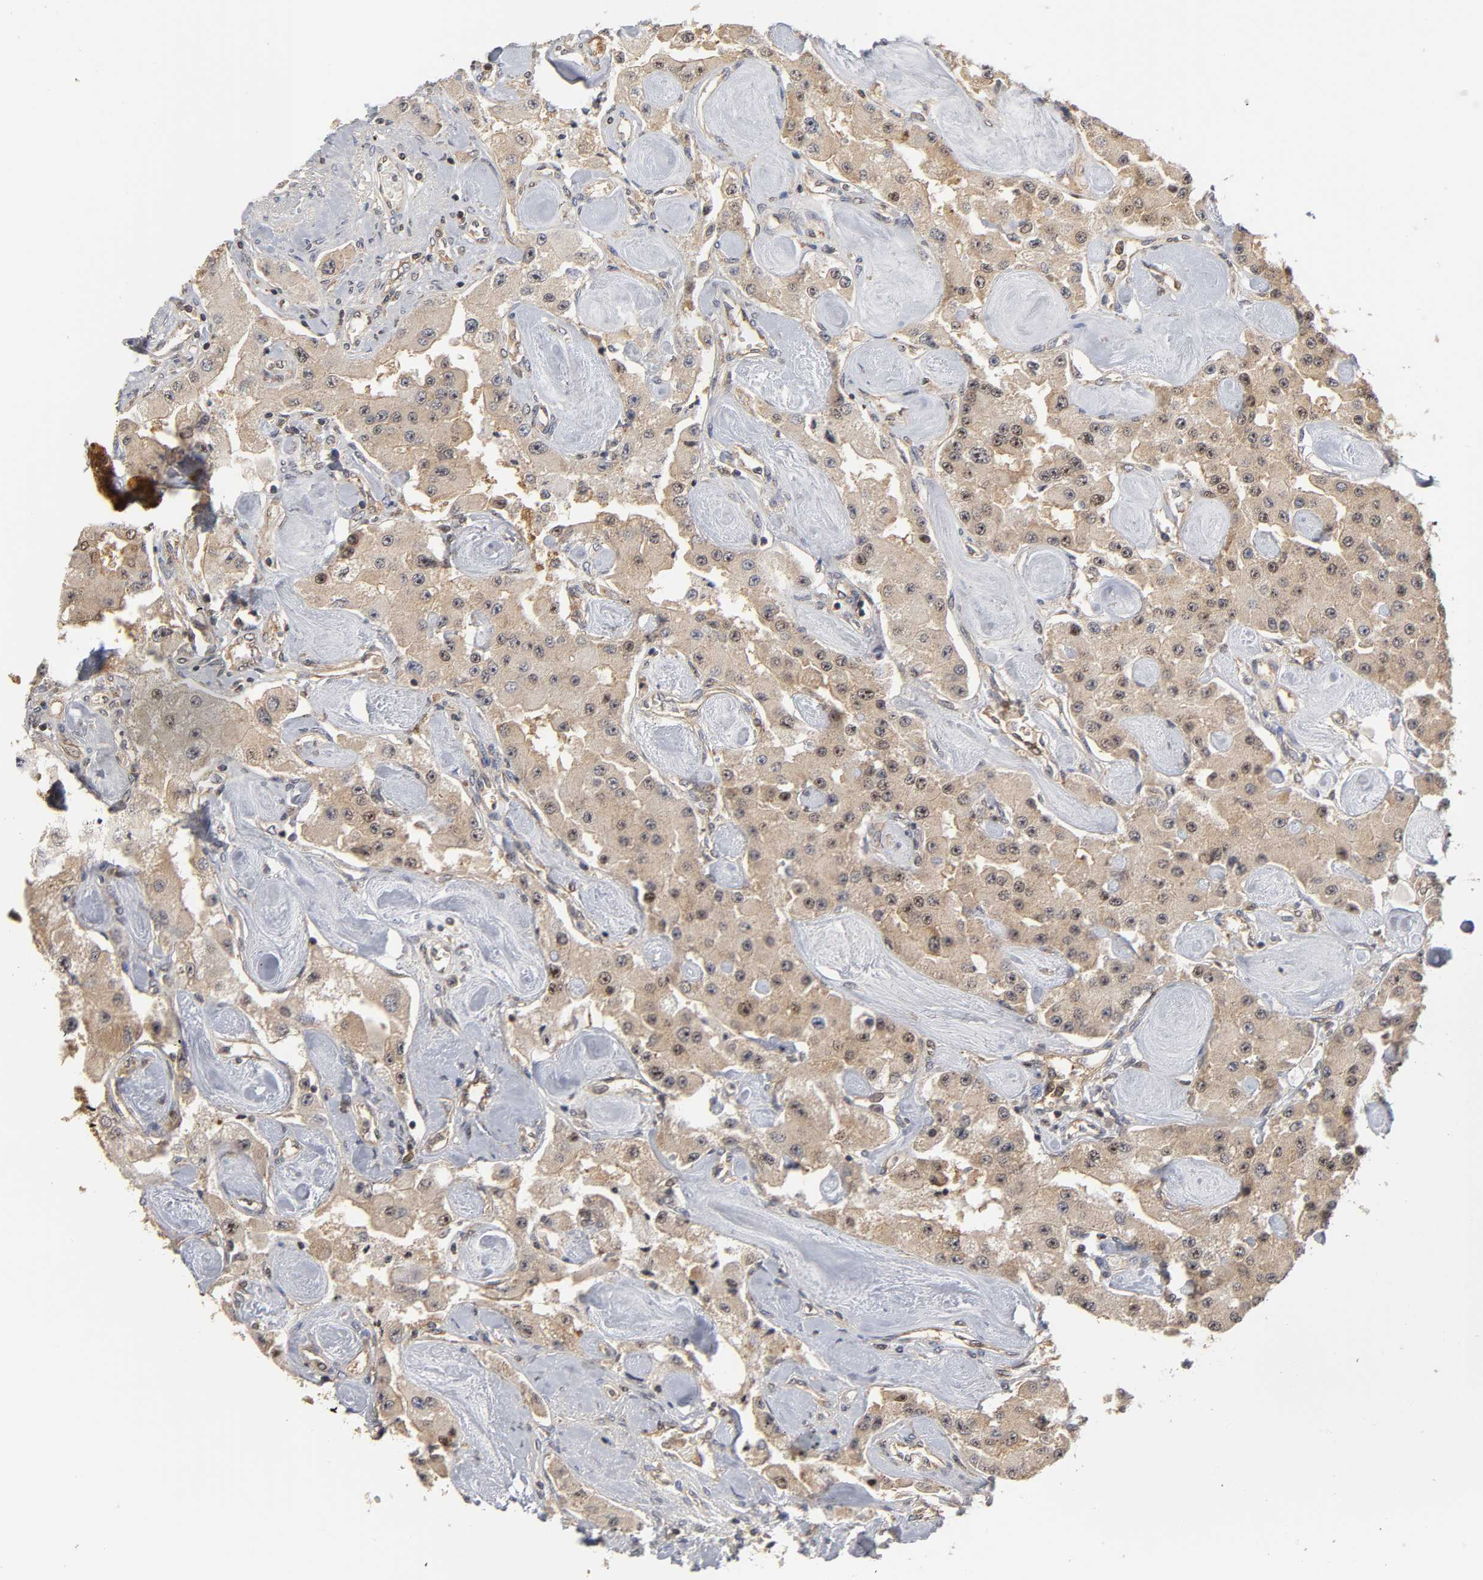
{"staining": {"intensity": "weak", "quantity": ">75%", "location": "cytoplasmic/membranous,nuclear"}, "tissue": "carcinoid", "cell_type": "Tumor cells", "image_type": "cancer", "snomed": [{"axis": "morphology", "description": "Carcinoid, malignant, NOS"}, {"axis": "topography", "description": "Pancreas"}], "caption": "Immunohistochemical staining of carcinoid (malignant) displays low levels of weak cytoplasmic/membranous and nuclear expression in approximately >75% of tumor cells.", "gene": "PAFAH1B1", "patient": {"sex": "male", "age": 41}}